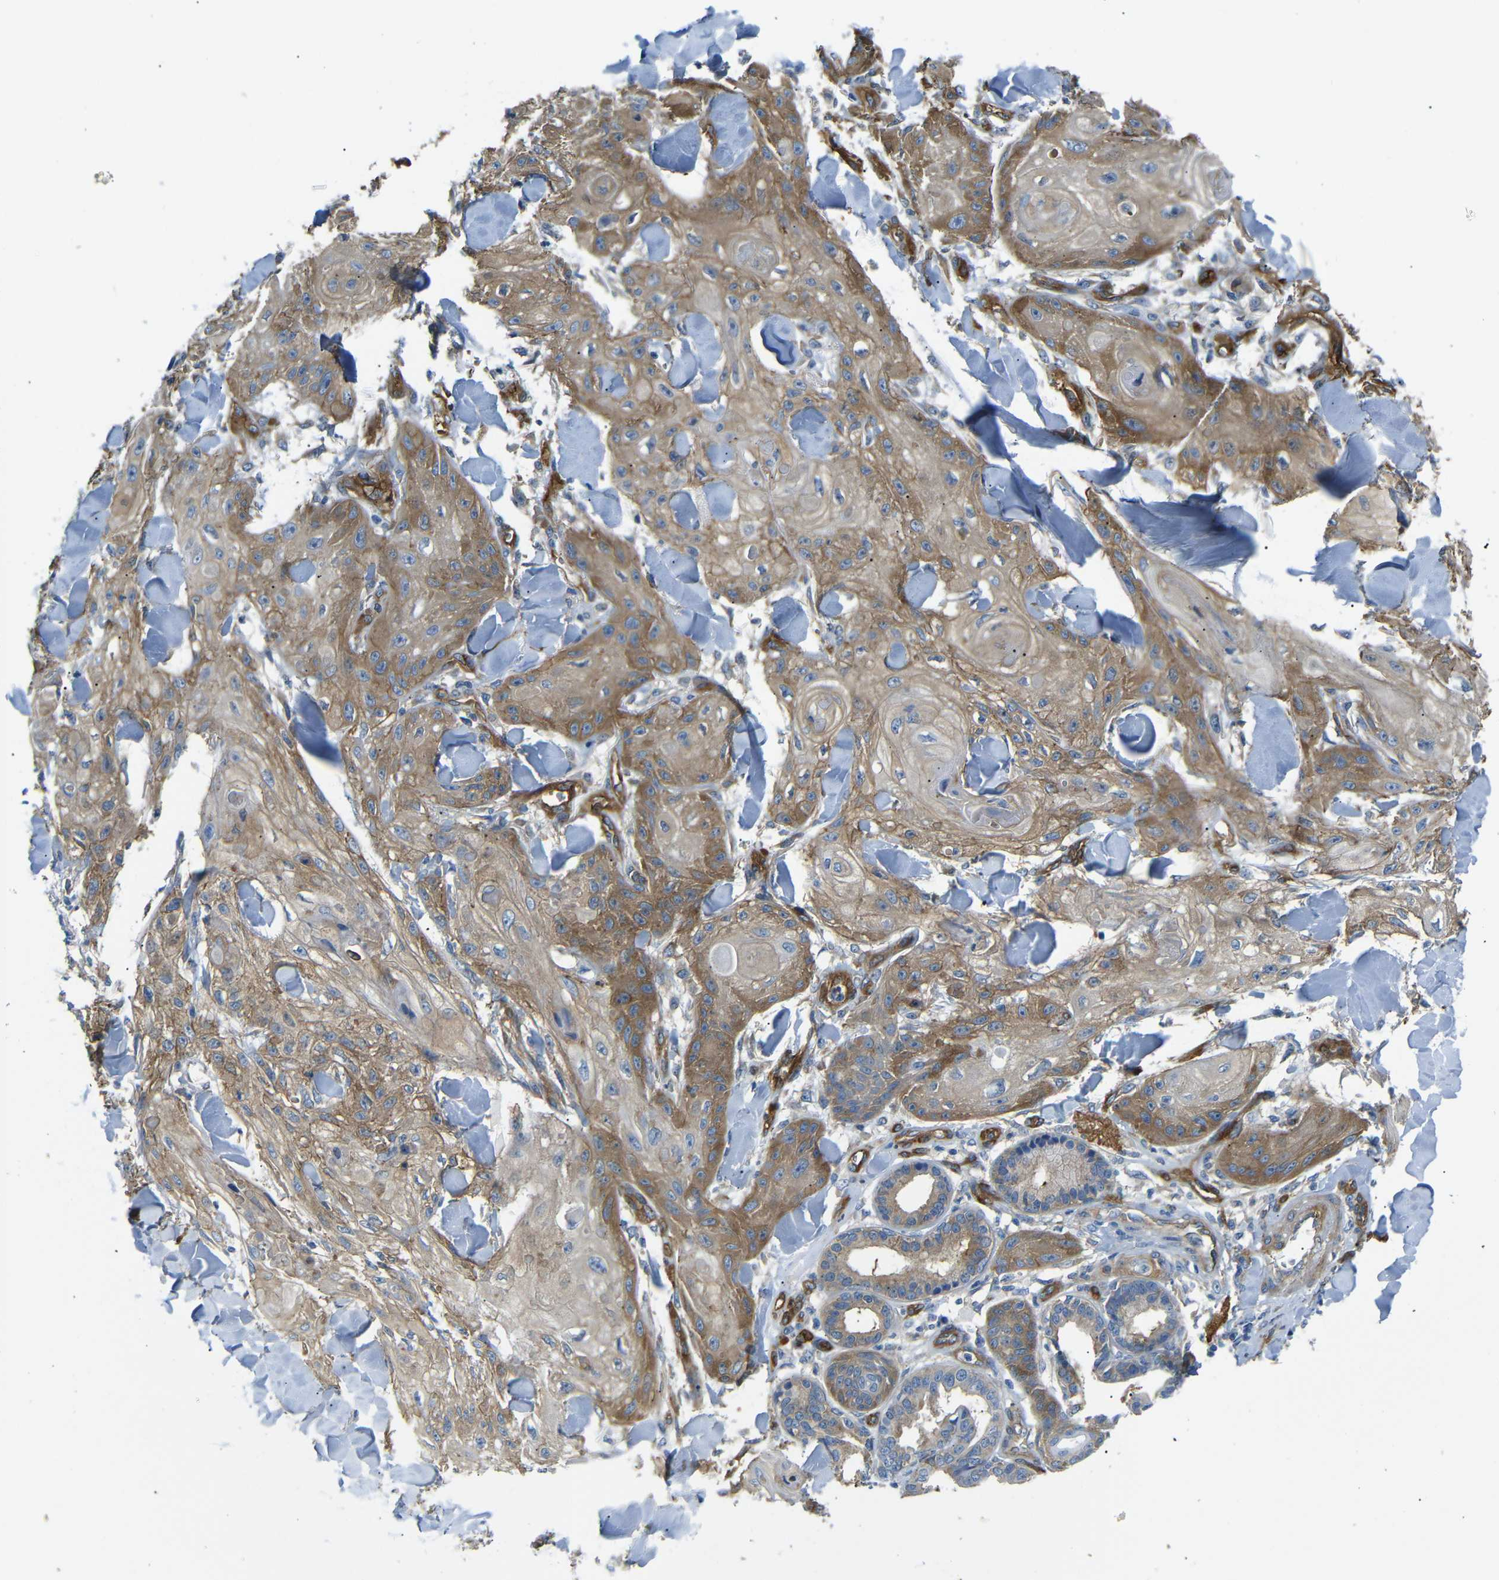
{"staining": {"intensity": "moderate", "quantity": ">75%", "location": "cytoplasmic/membranous"}, "tissue": "skin cancer", "cell_type": "Tumor cells", "image_type": "cancer", "snomed": [{"axis": "morphology", "description": "Squamous cell carcinoma, NOS"}, {"axis": "topography", "description": "Skin"}], "caption": "High-magnification brightfield microscopy of squamous cell carcinoma (skin) stained with DAB (brown) and counterstained with hematoxylin (blue). tumor cells exhibit moderate cytoplasmic/membranous expression is appreciated in approximately>75% of cells.", "gene": "MYO1B", "patient": {"sex": "male", "age": 74}}